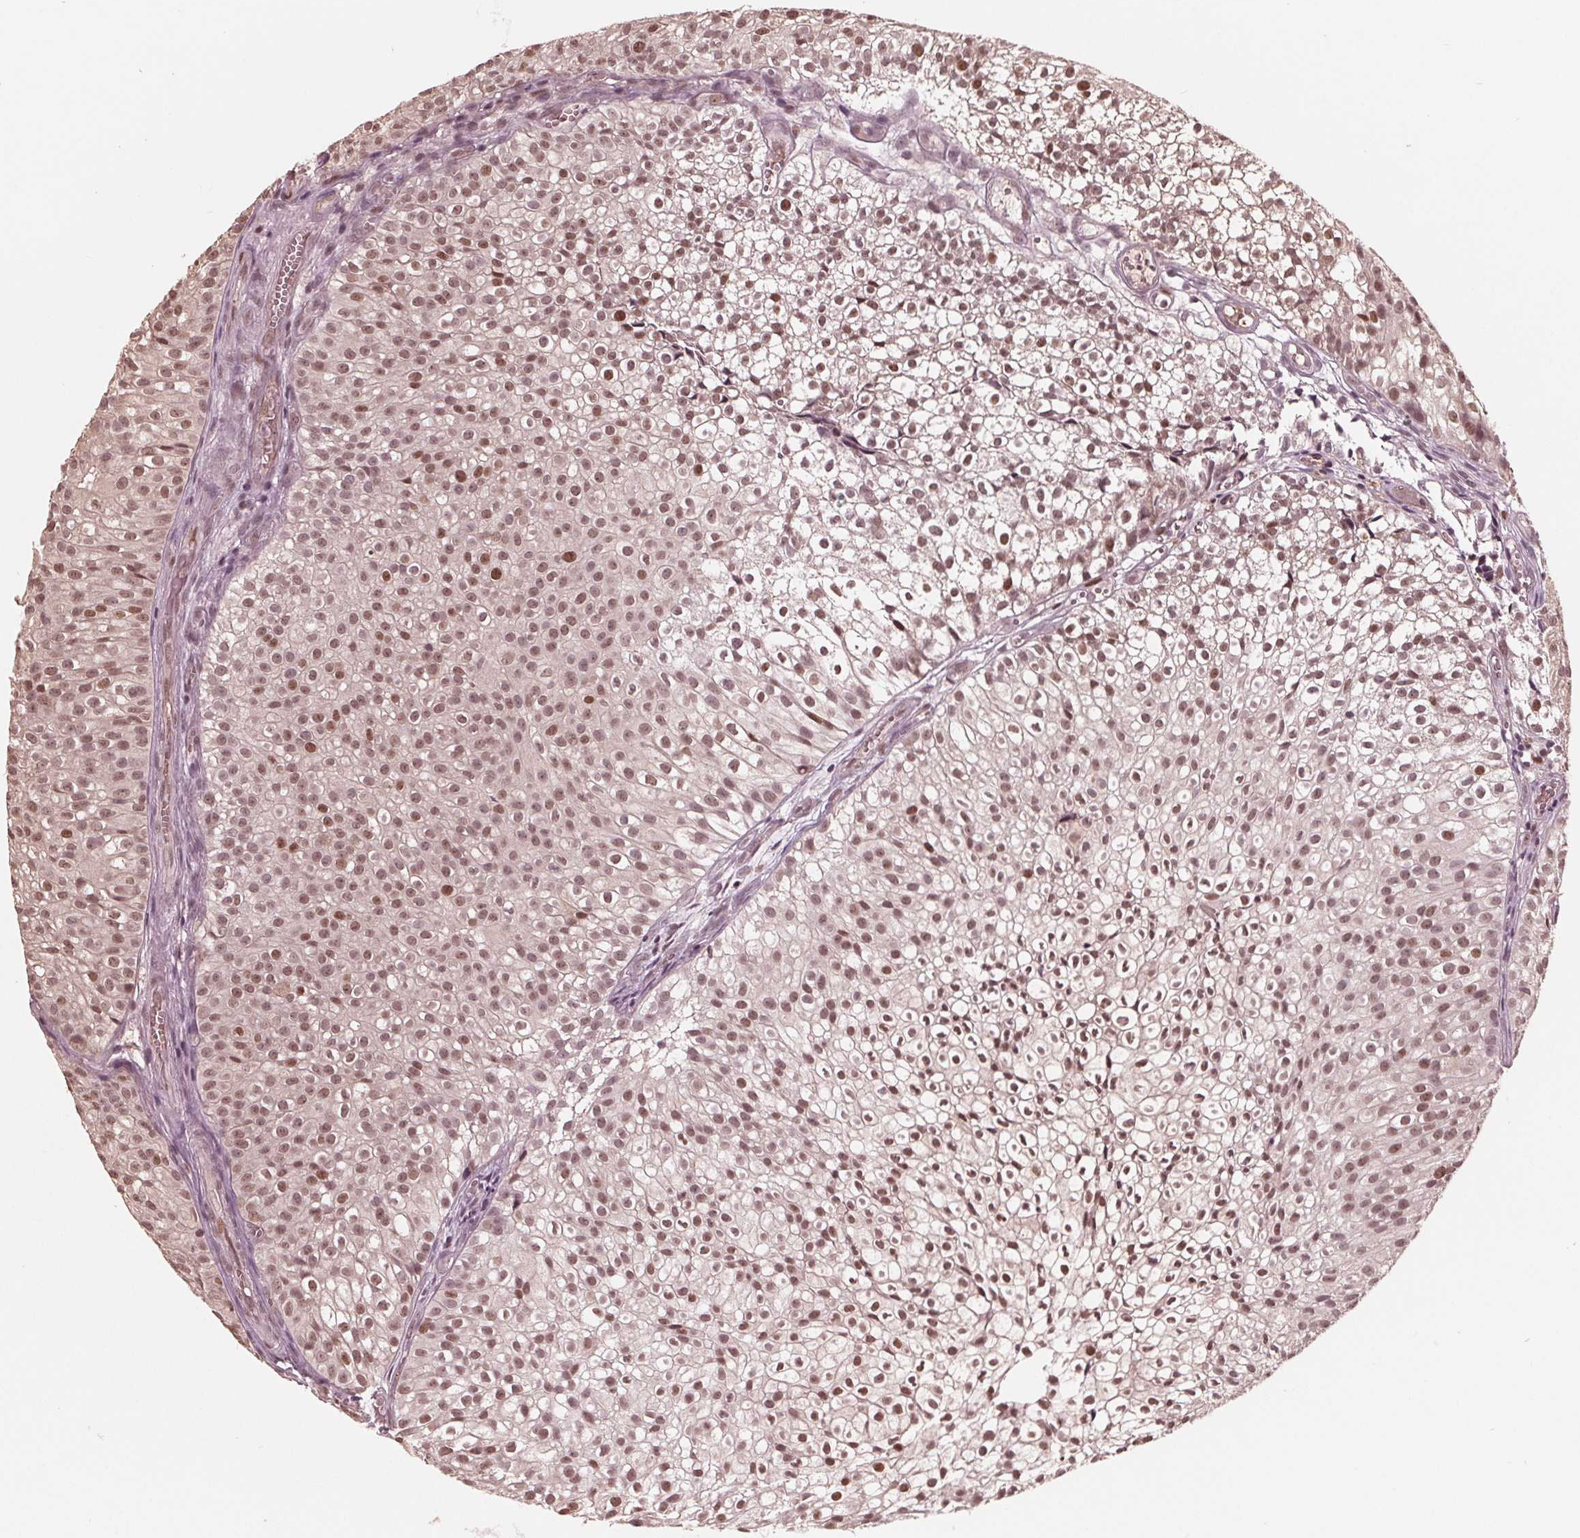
{"staining": {"intensity": "moderate", "quantity": ">75%", "location": "nuclear"}, "tissue": "urothelial cancer", "cell_type": "Tumor cells", "image_type": "cancer", "snomed": [{"axis": "morphology", "description": "Urothelial carcinoma, Low grade"}, {"axis": "topography", "description": "Urinary bladder"}], "caption": "IHC histopathology image of neoplastic tissue: urothelial carcinoma (low-grade) stained using immunohistochemistry (IHC) reveals medium levels of moderate protein expression localized specifically in the nuclear of tumor cells, appearing as a nuclear brown color.", "gene": "HIRIP3", "patient": {"sex": "male", "age": 70}}